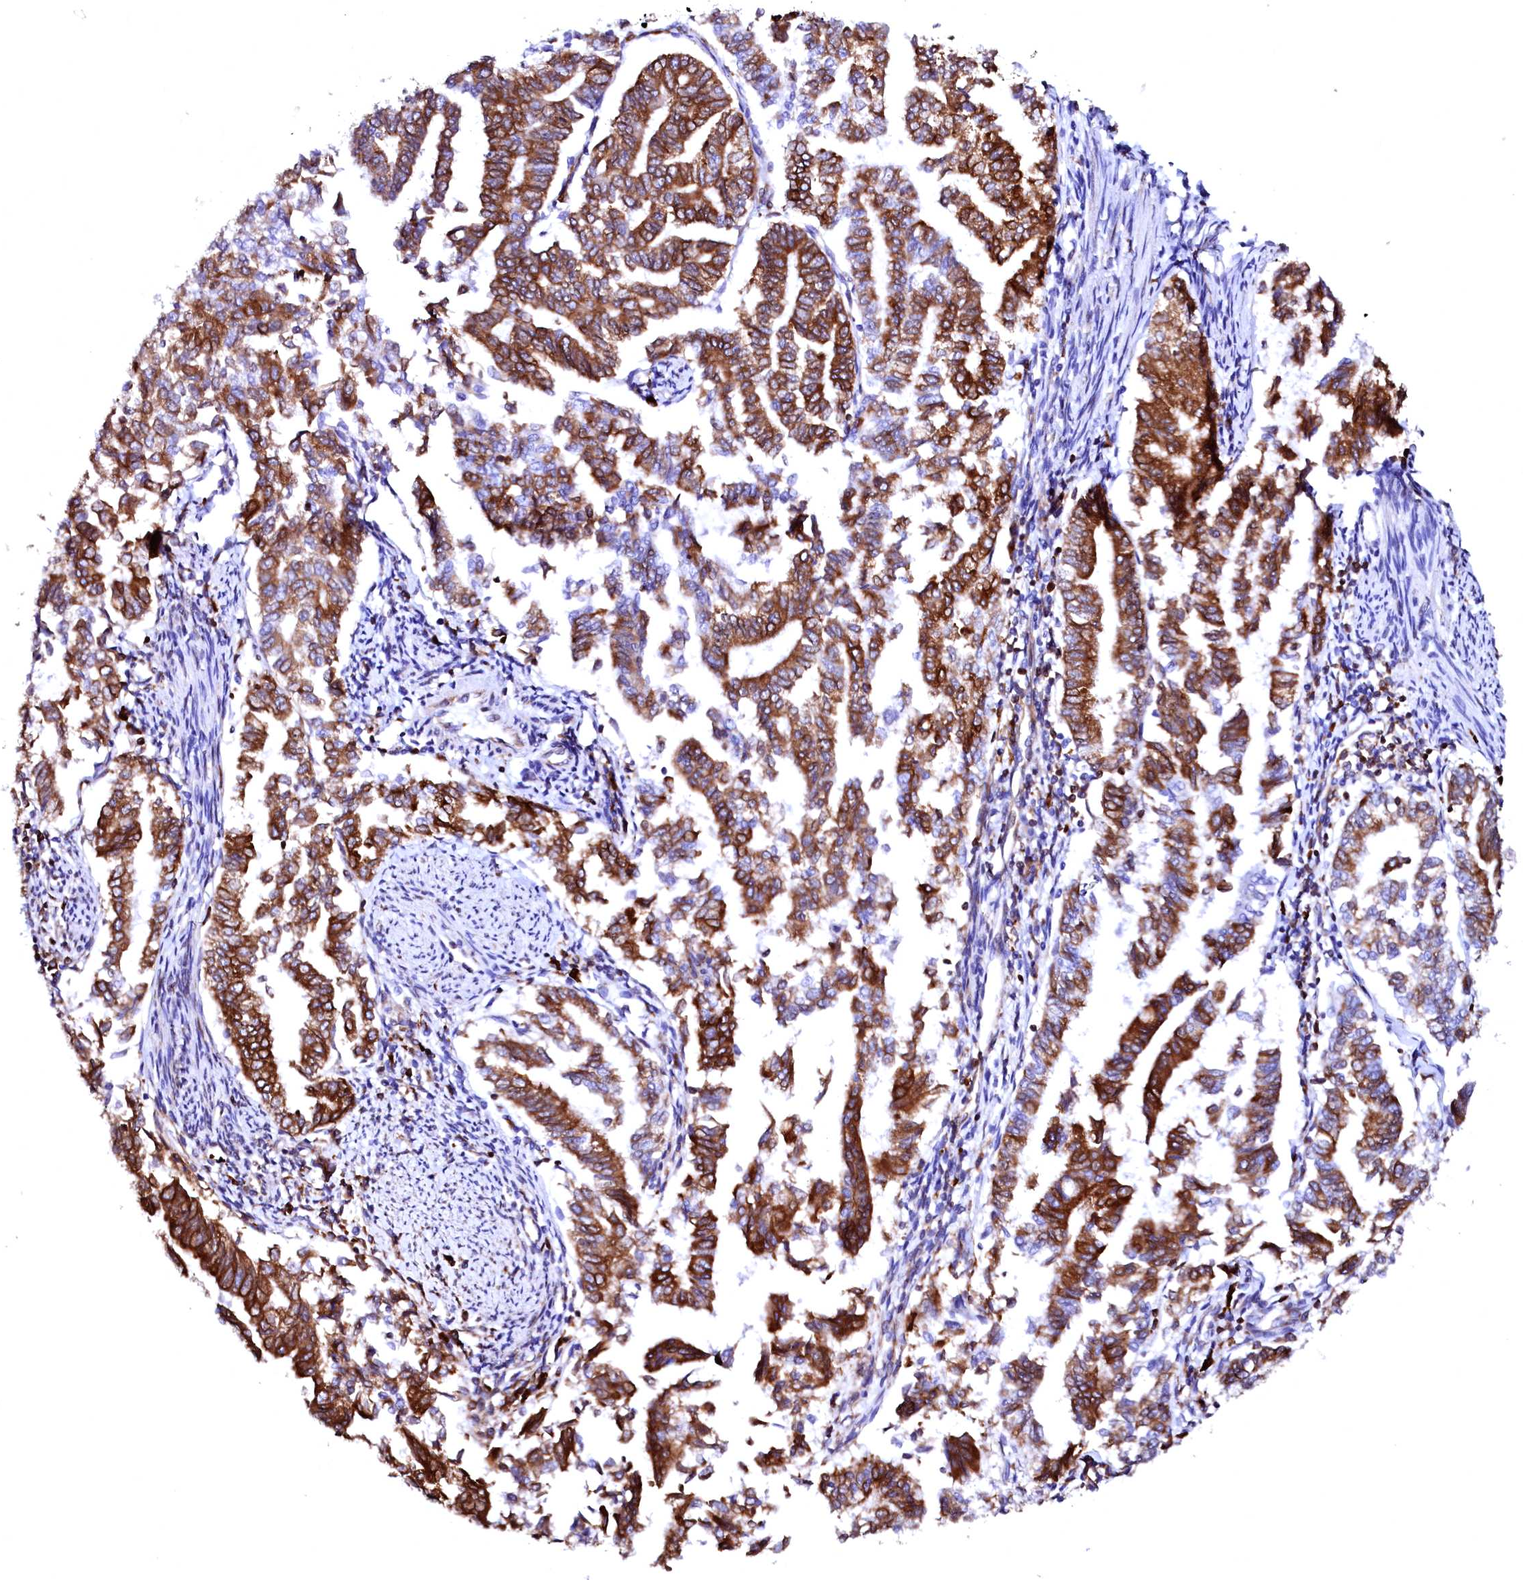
{"staining": {"intensity": "strong", "quantity": ">75%", "location": "cytoplasmic/membranous"}, "tissue": "endometrial cancer", "cell_type": "Tumor cells", "image_type": "cancer", "snomed": [{"axis": "morphology", "description": "Adenocarcinoma, NOS"}, {"axis": "topography", "description": "Endometrium"}], "caption": "This is an image of immunohistochemistry staining of endometrial cancer, which shows strong staining in the cytoplasmic/membranous of tumor cells.", "gene": "DERL1", "patient": {"sex": "female", "age": 79}}